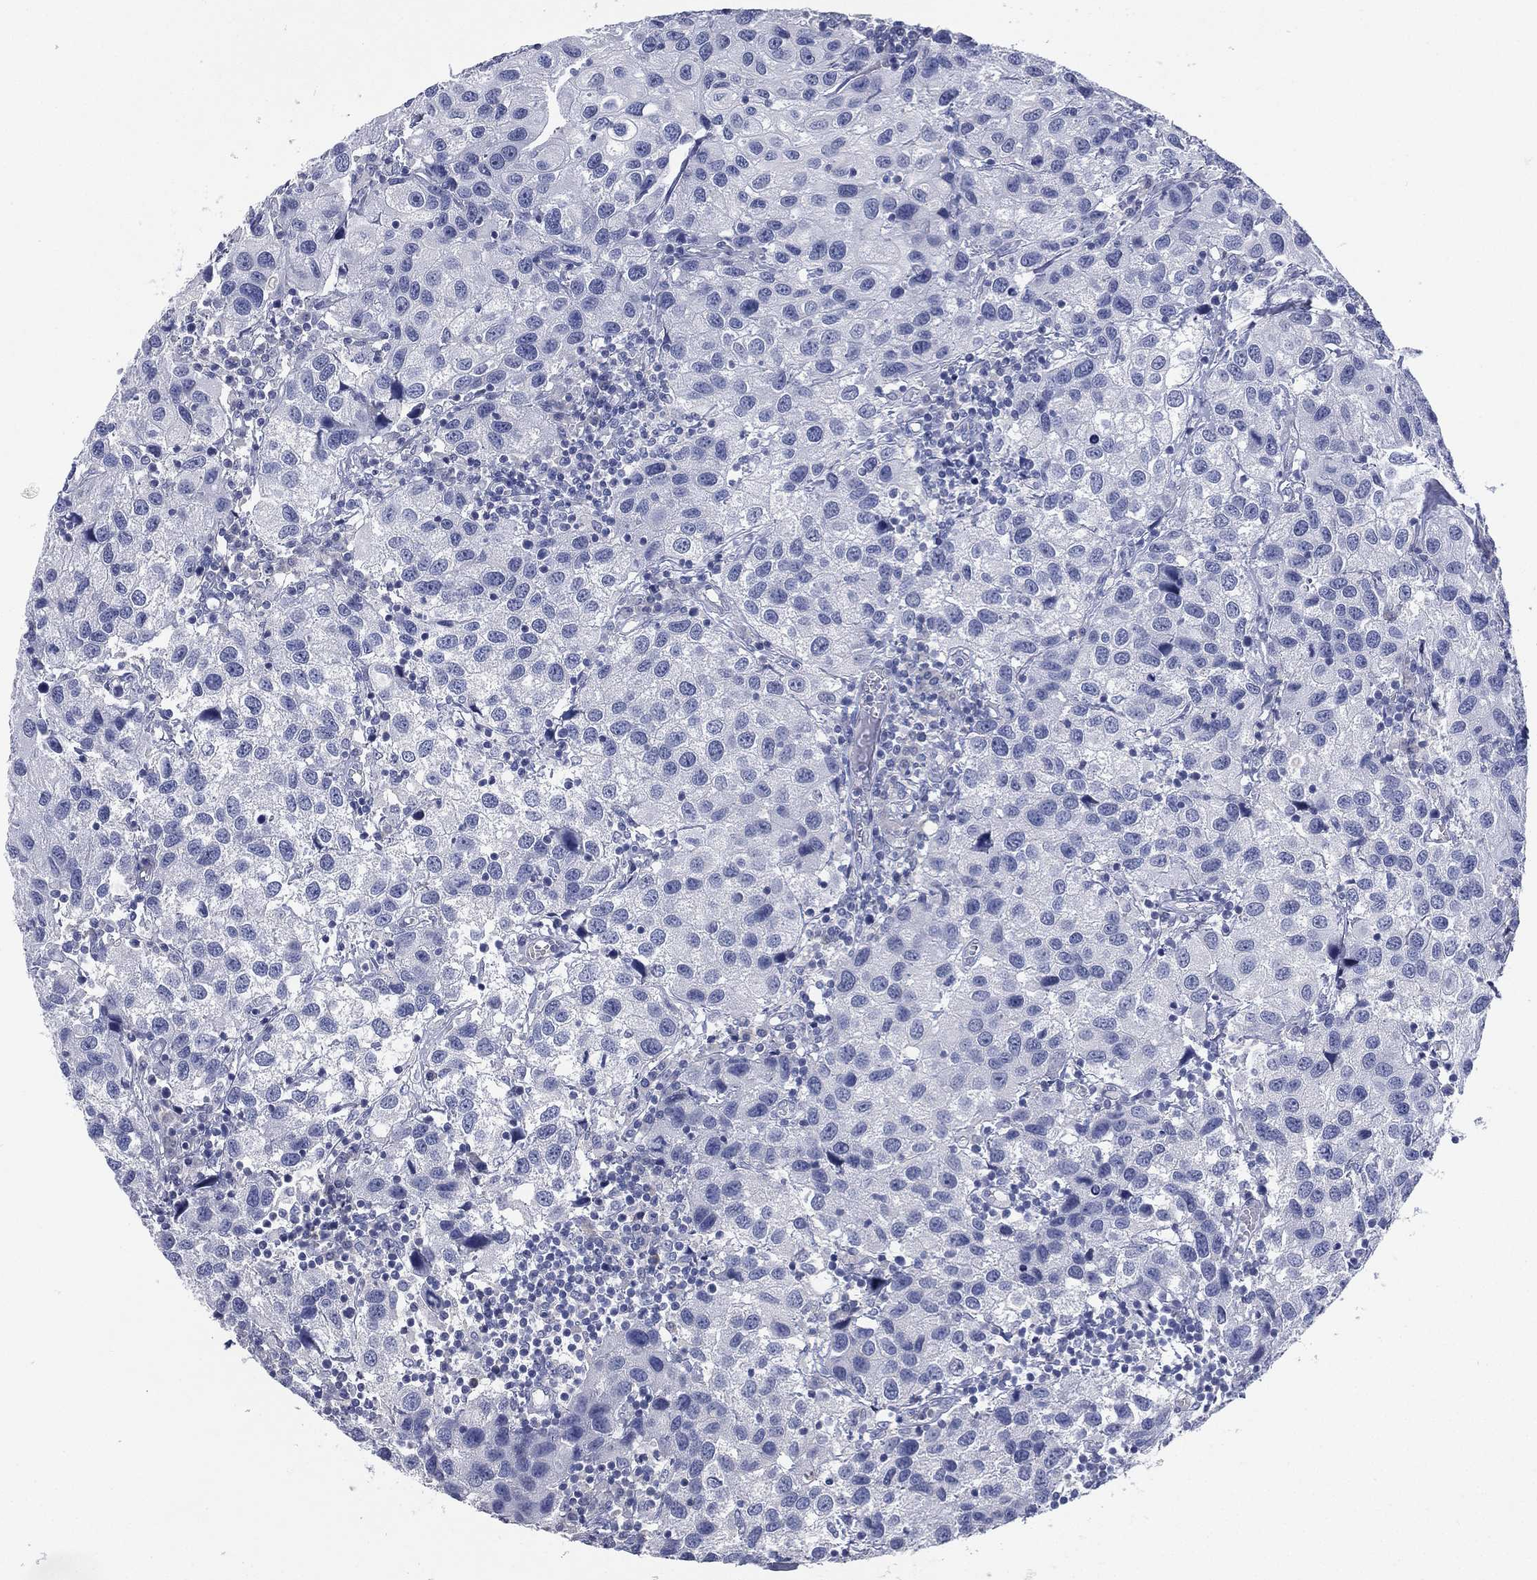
{"staining": {"intensity": "negative", "quantity": "none", "location": "none"}, "tissue": "urothelial cancer", "cell_type": "Tumor cells", "image_type": "cancer", "snomed": [{"axis": "morphology", "description": "Urothelial carcinoma, High grade"}, {"axis": "topography", "description": "Urinary bladder"}], "caption": "IHC of high-grade urothelial carcinoma exhibits no expression in tumor cells.", "gene": "KRT35", "patient": {"sex": "male", "age": 79}}